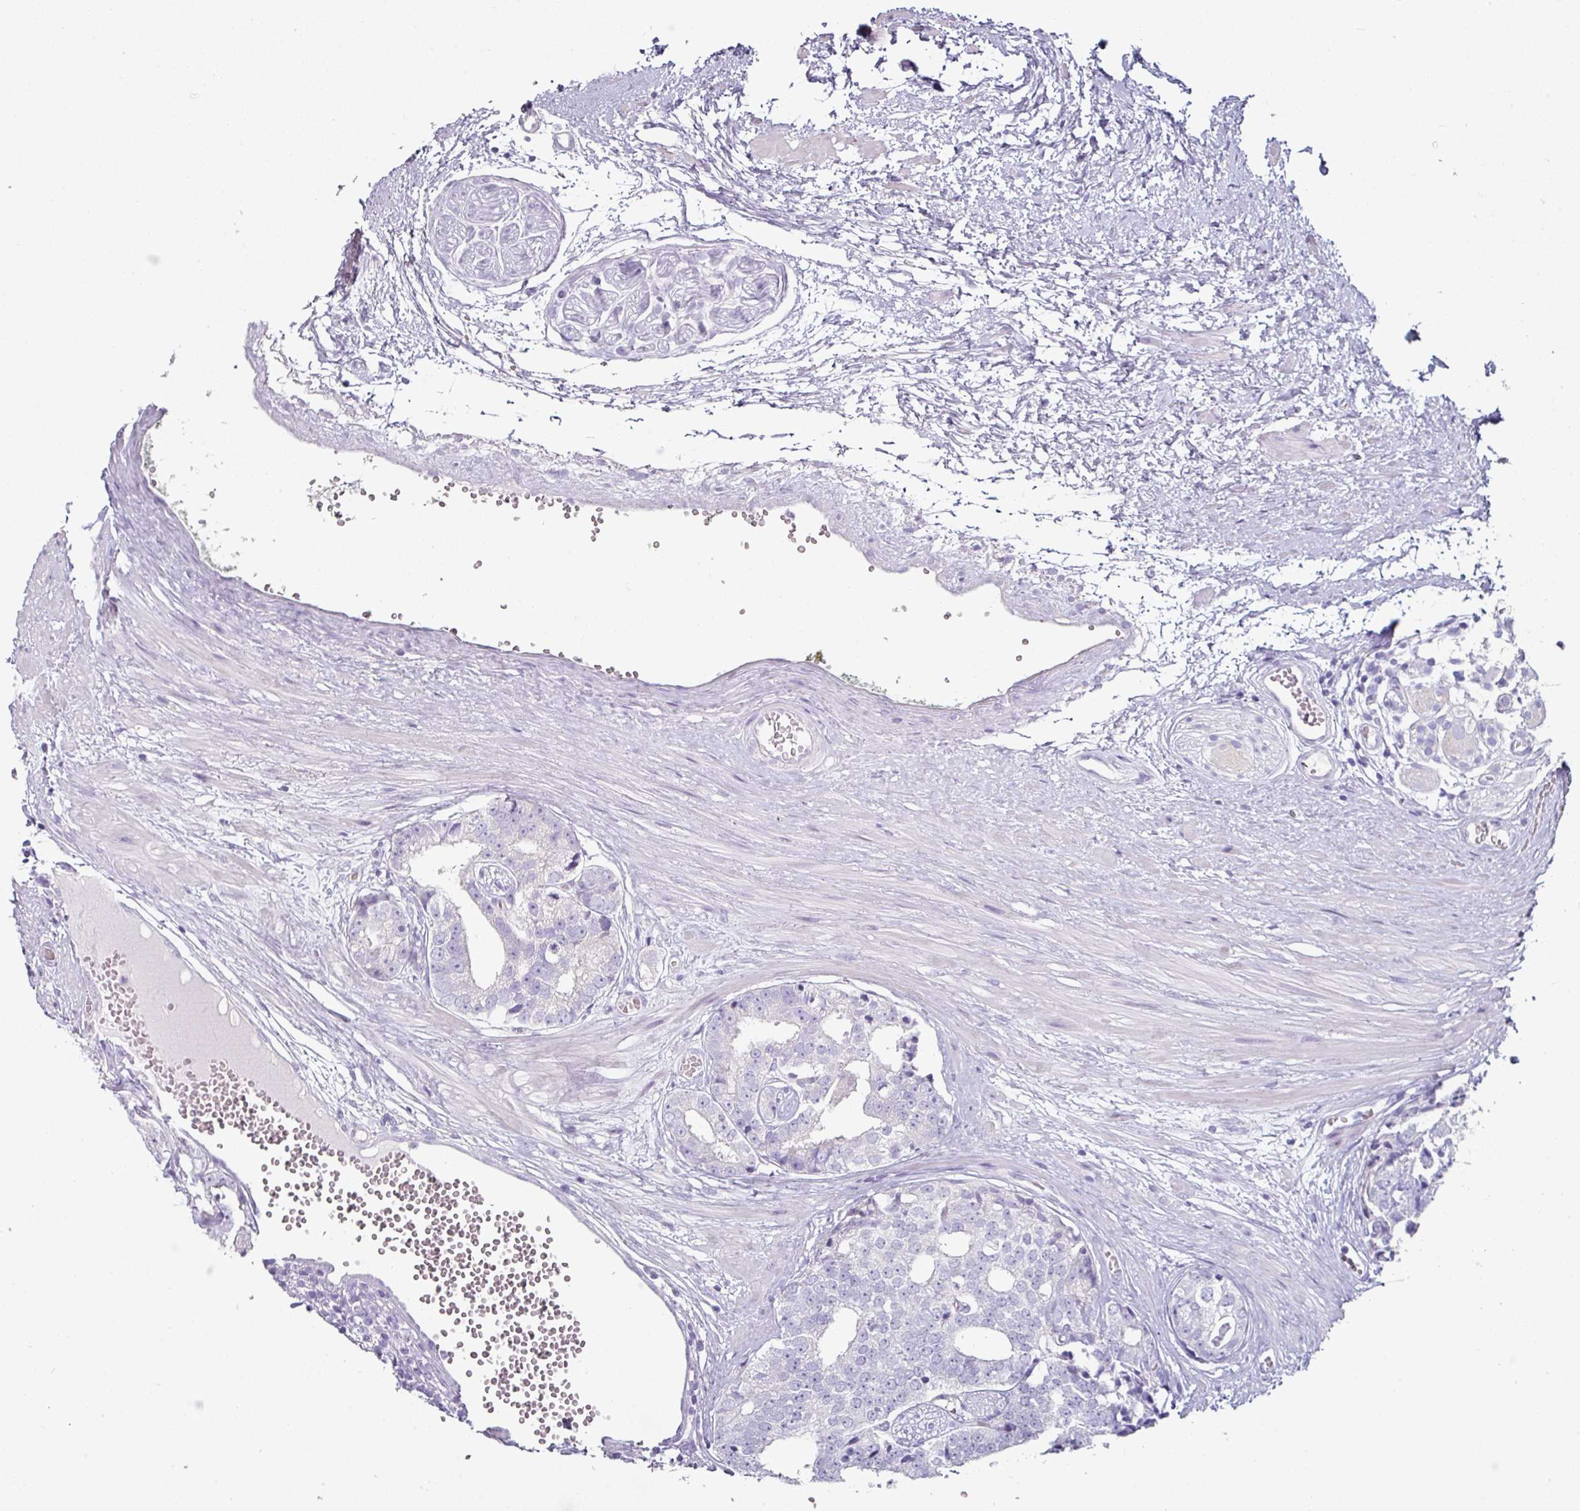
{"staining": {"intensity": "negative", "quantity": "none", "location": "none"}, "tissue": "prostate cancer", "cell_type": "Tumor cells", "image_type": "cancer", "snomed": [{"axis": "morphology", "description": "Adenocarcinoma, High grade"}, {"axis": "topography", "description": "Prostate"}], "caption": "An image of human prostate cancer is negative for staining in tumor cells.", "gene": "C19orf33", "patient": {"sex": "male", "age": 71}}